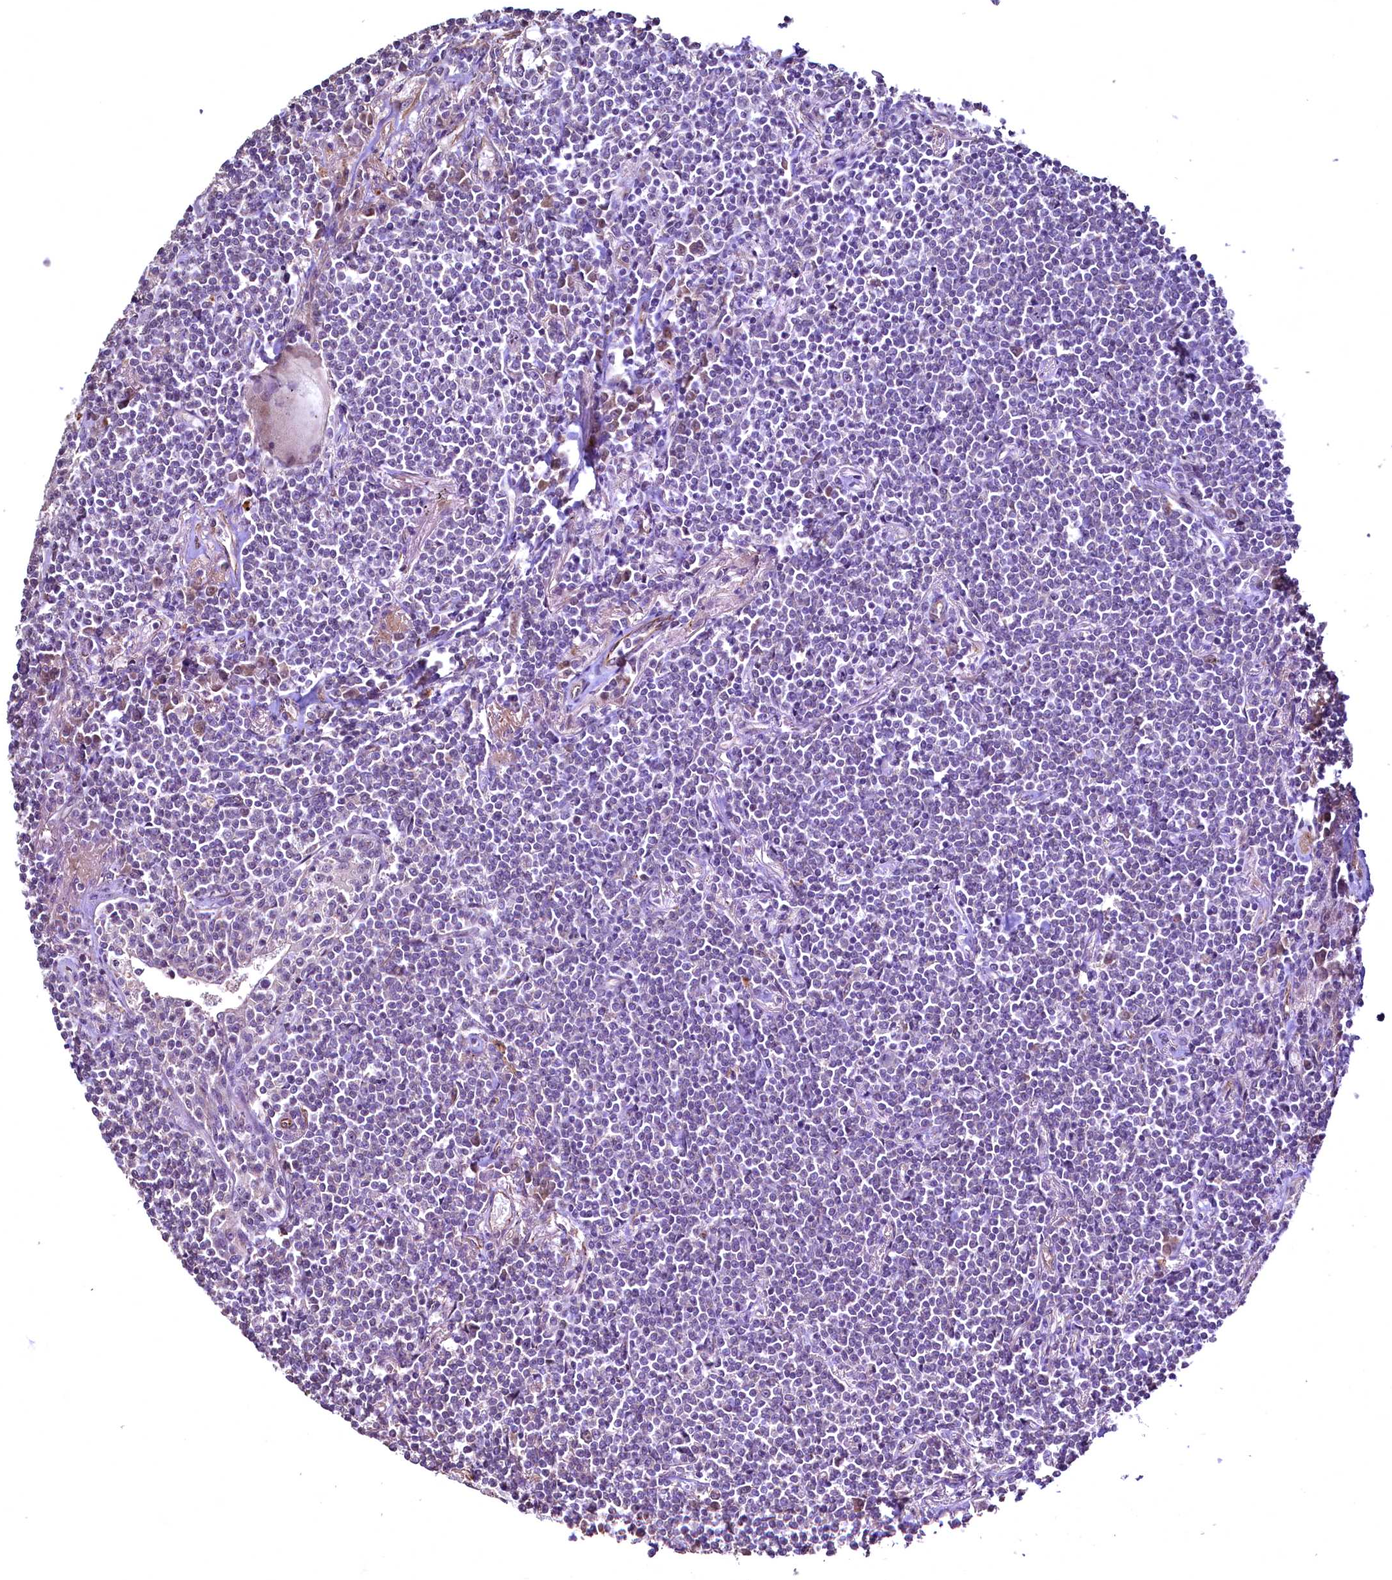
{"staining": {"intensity": "negative", "quantity": "none", "location": "none"}, "tissue": "lymphoma", "cell_type": "Tumor cells", "image_type": "cancer", "snomed": [{"axis": "morphology", "description": "Malignant lymphoma, non-Hodgkin's type, Low grade"}, {"axis": "topography", "description": "Lung"}], "caption": "Immunohistochemistry of malignant lymphoma, non-Hodgkin's type (low-grade) reveals no staining in tumor cells.", "gene": "TBCEL", "patient": {"sex": "female", "age": 71}}